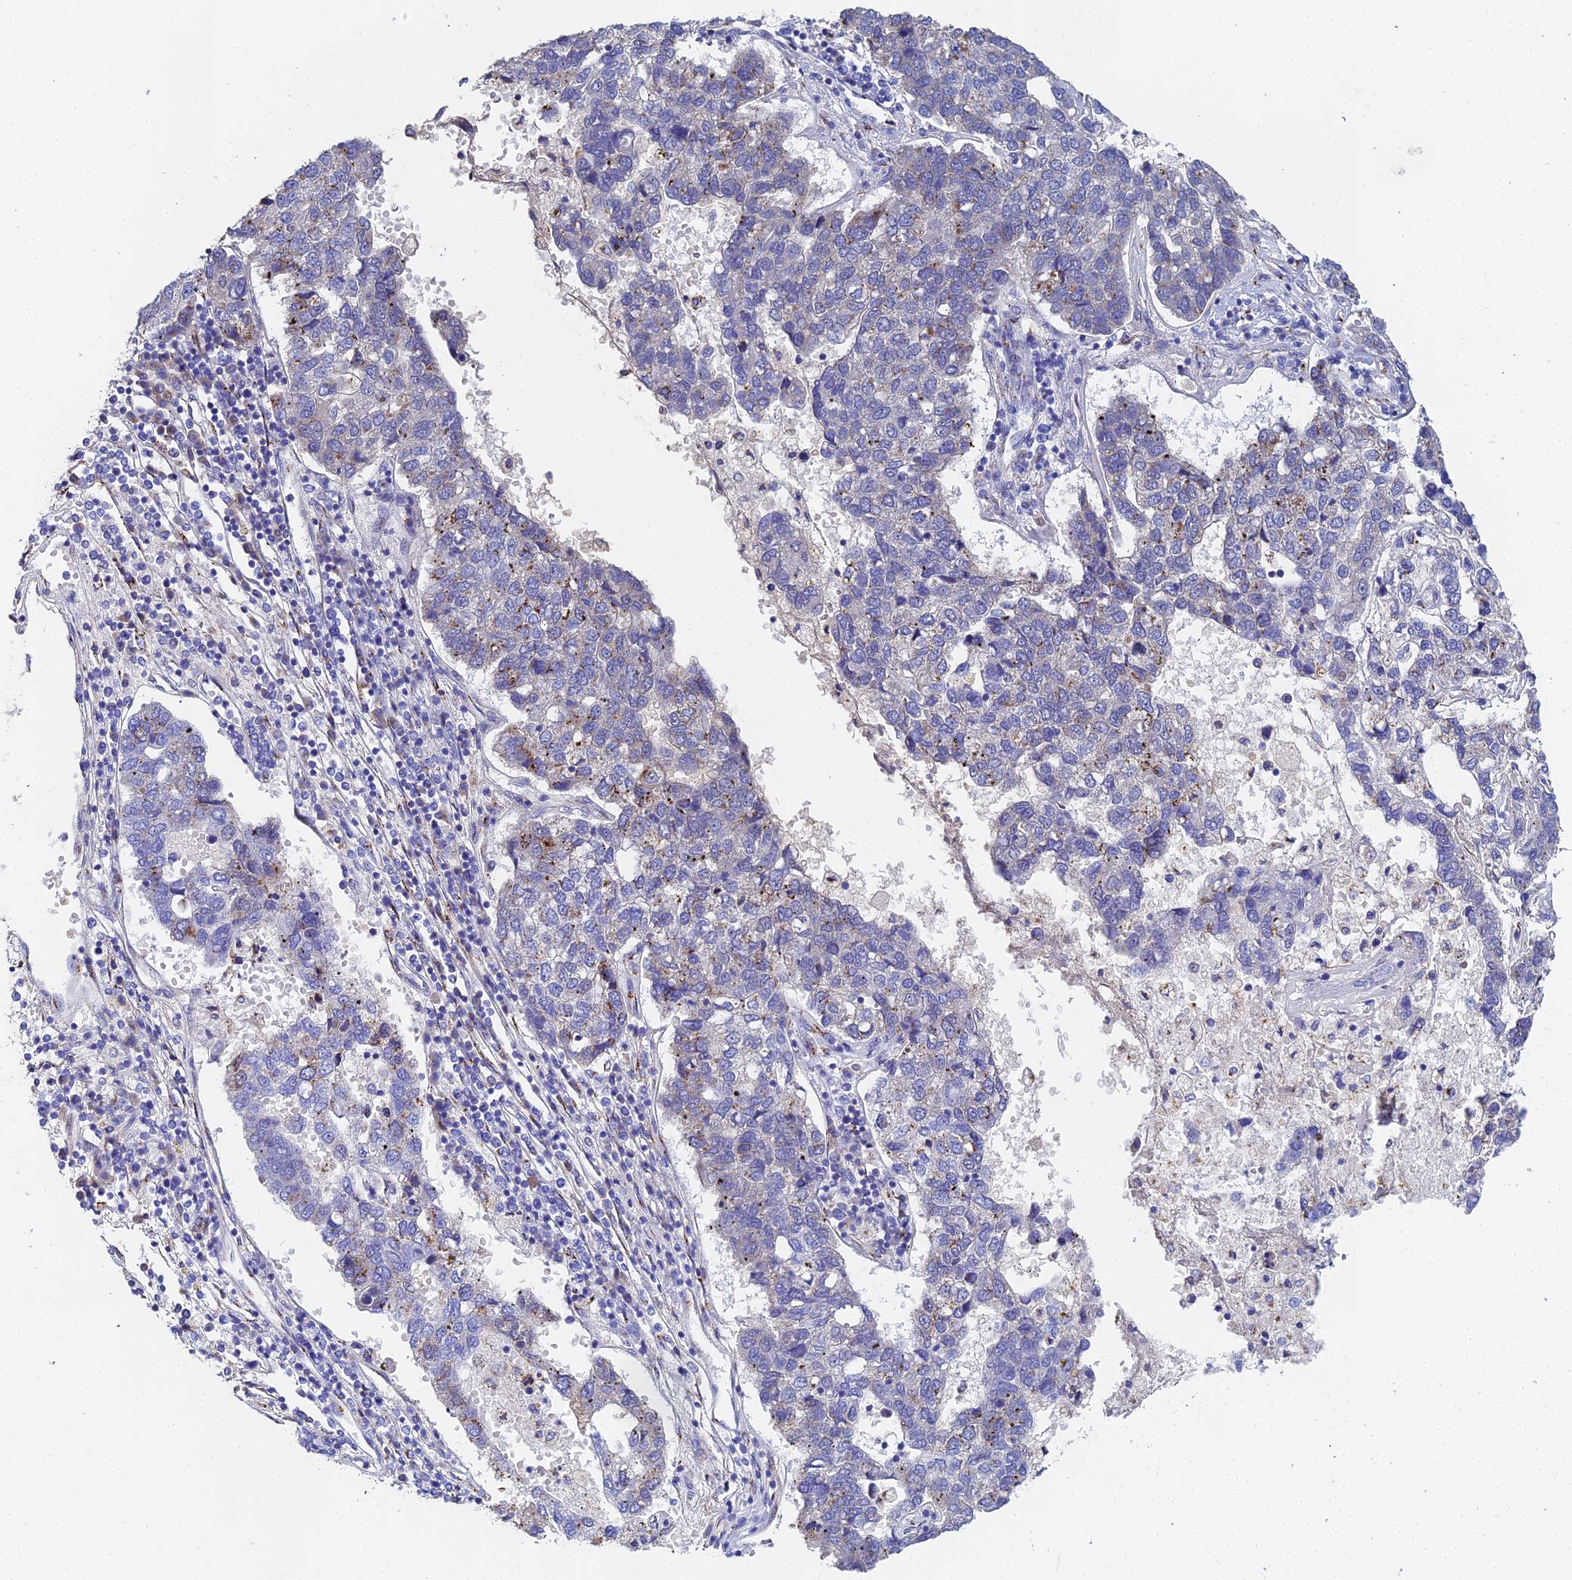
{"staining": {"intensity": "moderate", "quantity": "<25%", "location": "cytoplasmic/membranous"}, "tissue": "pancreatic cancer", "cell_type": "Tumor cells", "image_type": "cancer", "snomed": [{"axis": "morphology", "description": "Adenocarcinoma, NOS"}, {"axis": "topography", "description": "Pancreas"}], "caption": "A brown stain highlights moderate cytoplasmic/membranous staining of a protein in pancreatic cancer tumor cells.", "gene": "ENSG00000268674", "patient": {"sex": "female", "age": 61}}